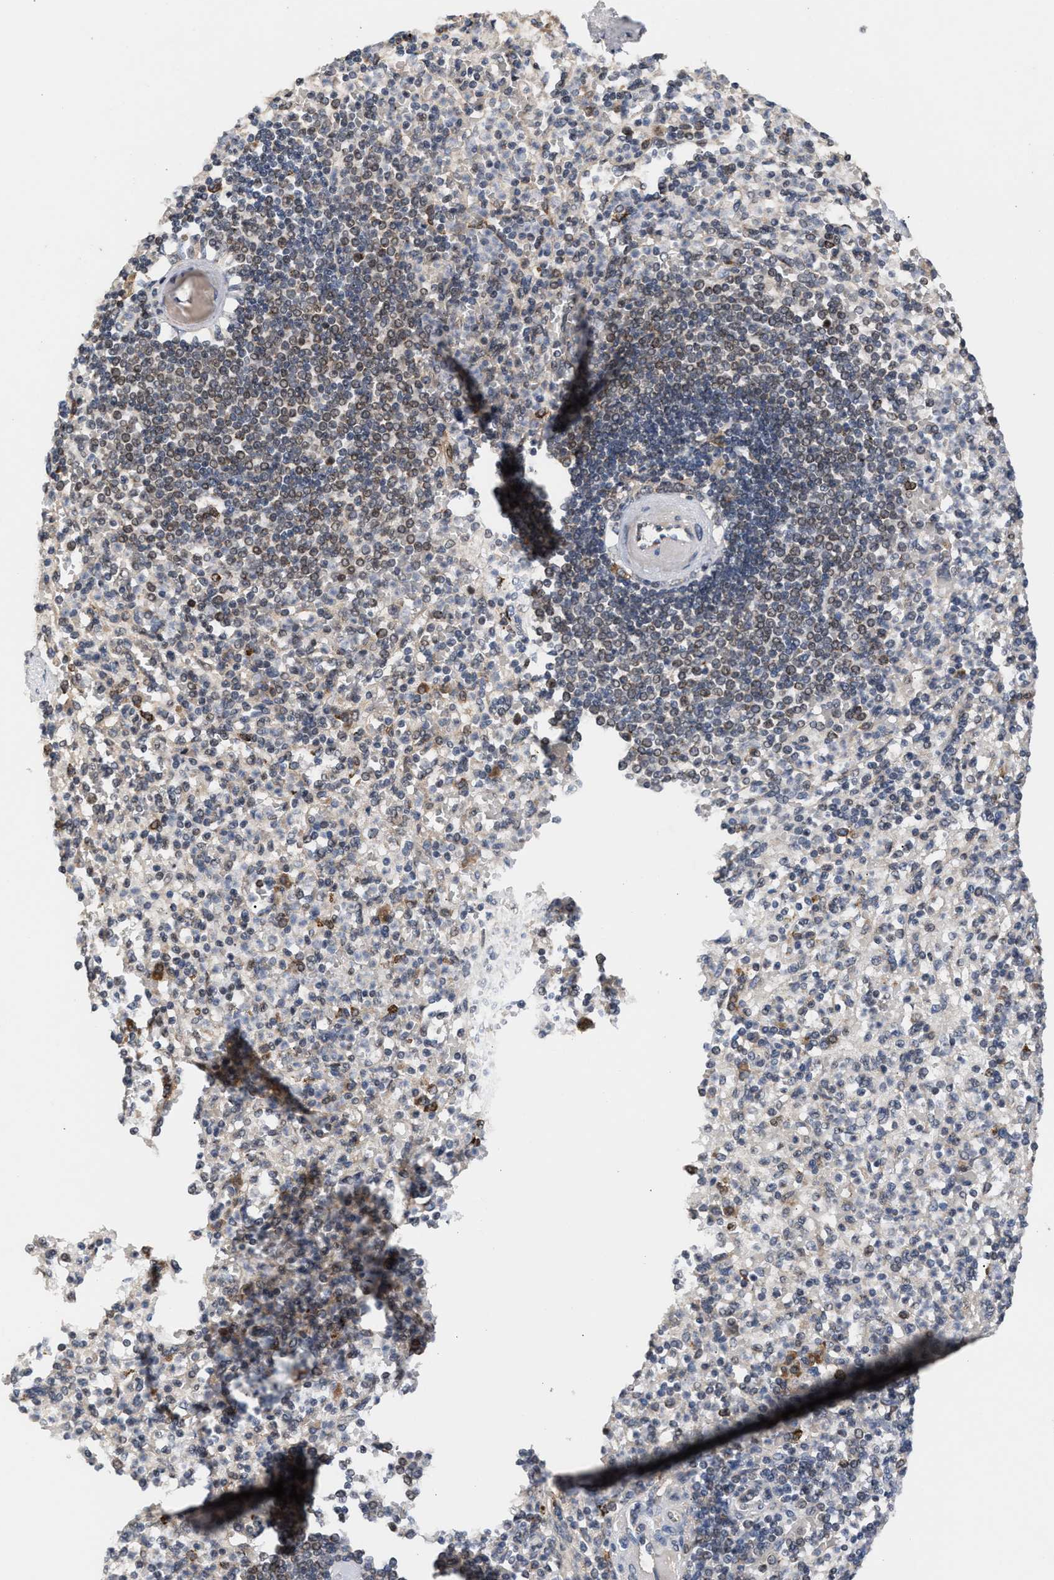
{"staining": {"intensity": "weak", "quantity": "<25%", "location": "cytoplasmic/membranous"}, "tissue": "spleen", "cell_type": "Cells in red pulp", "image_type": "normal", "snomed": [{"axis": "morphology", "description": "Normal tissue, NOS"}, {"axis": "topography", "description": "Spleen"}], "caption": "This is a histopathology image of IHC staining of normal spleen, which shows no staining in cells in red pulp.", "gene": "MKNK2", "patient": {"sex": "female", "age": 74}}